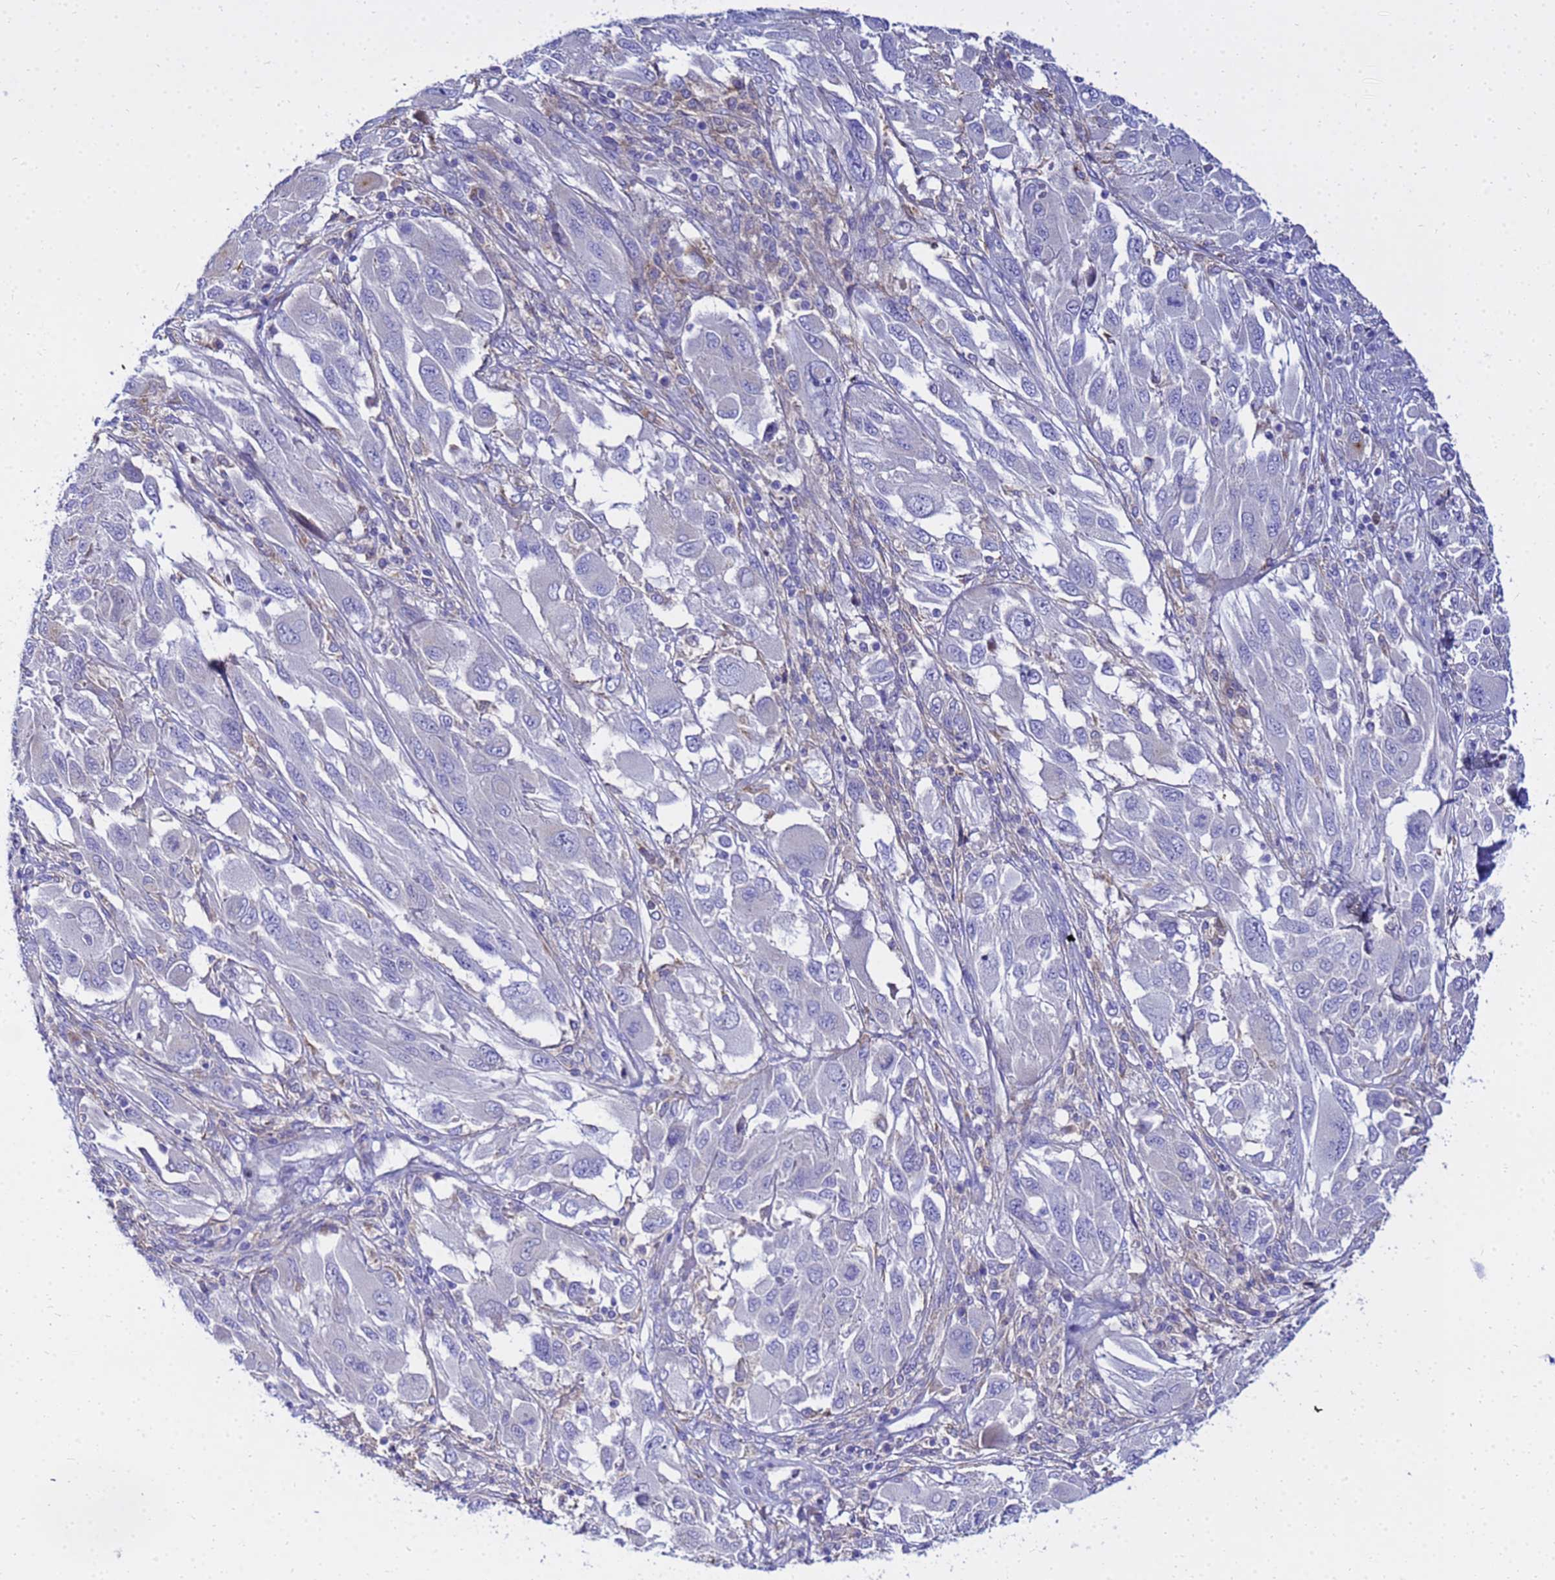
{"staining": {"intensity": "negative", "quantity": "none", "location": "none"}, "tissue": "melanoma", "cell_type": "Tumor cells", "image_type": "cancer", "snomed": [{"axis": "morphology", "description": "Malignant melanoma, NOS"}, {"axis": "topography", "description": "Skin"}], "caption": "IHC of melanoma shows no staining in tumor cells.", "gene": "HERC5", "patient": {"sex": "female", "age": 91}}